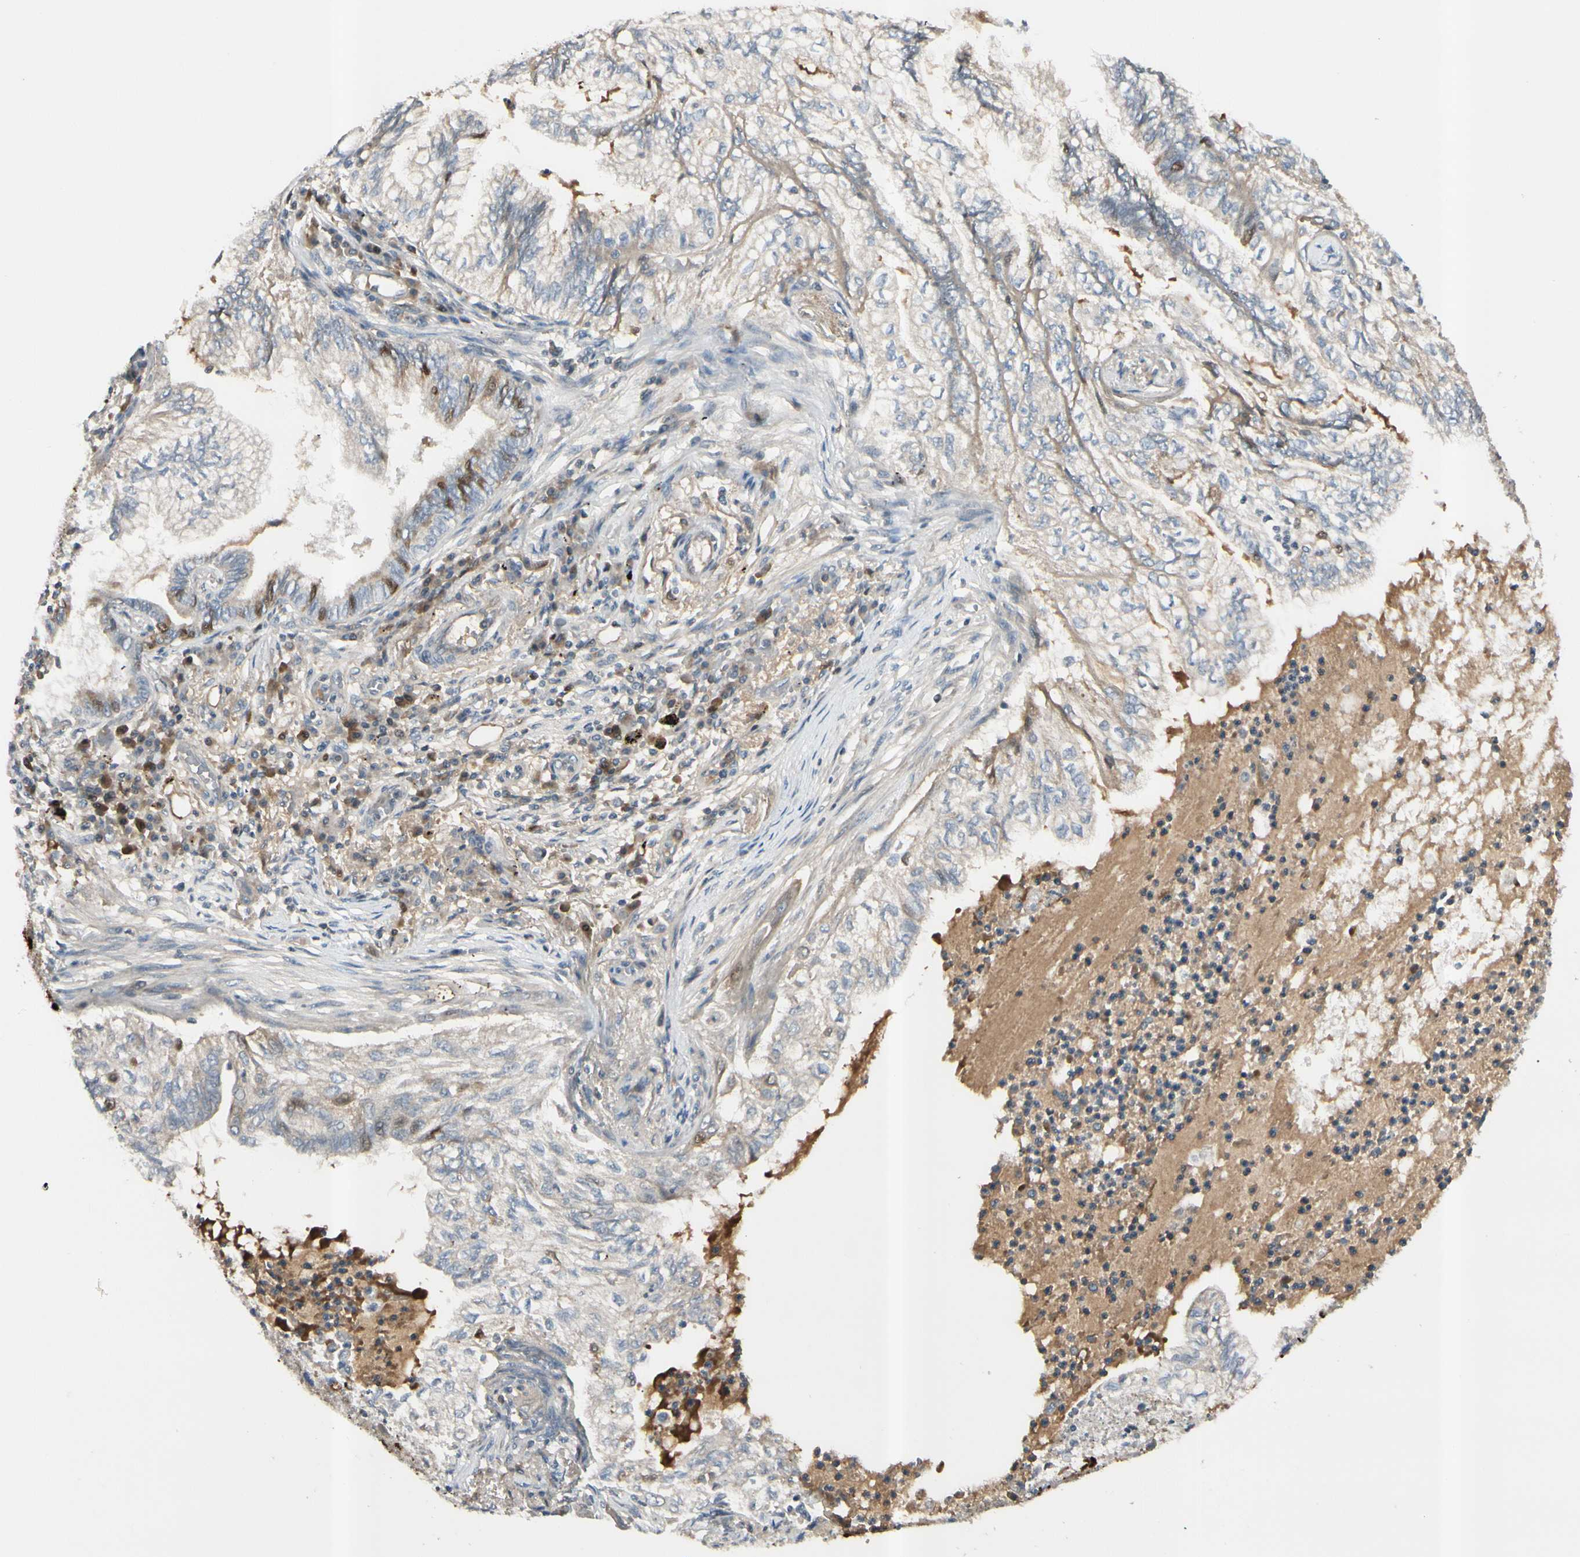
{"staining": {"intensity": "weak", "quantity": "<25%", "location": "cytoplasmic/membranous,nuclear"}, "tissue": "lung cancer", "cell_type": "Tumor cells", "image_type": "cancer", "snomed": [{"axis": "morphology", "description": "Normal tissue, NOS"}, {"axis": "morphology", "description": "Adenocarcinoma, NOS"}, {"axis": "topography", "description": "Bronchus"}, {"axis": "topography", "description": "Lung"}], "caption": "A high-resolution image shows IHC staining of lung cancer (adenocarcinoma), which demonstrates no significant expression in tumor cells.", "gene": "ICAM5", "patient": {"sex": "female", "age": 70}}